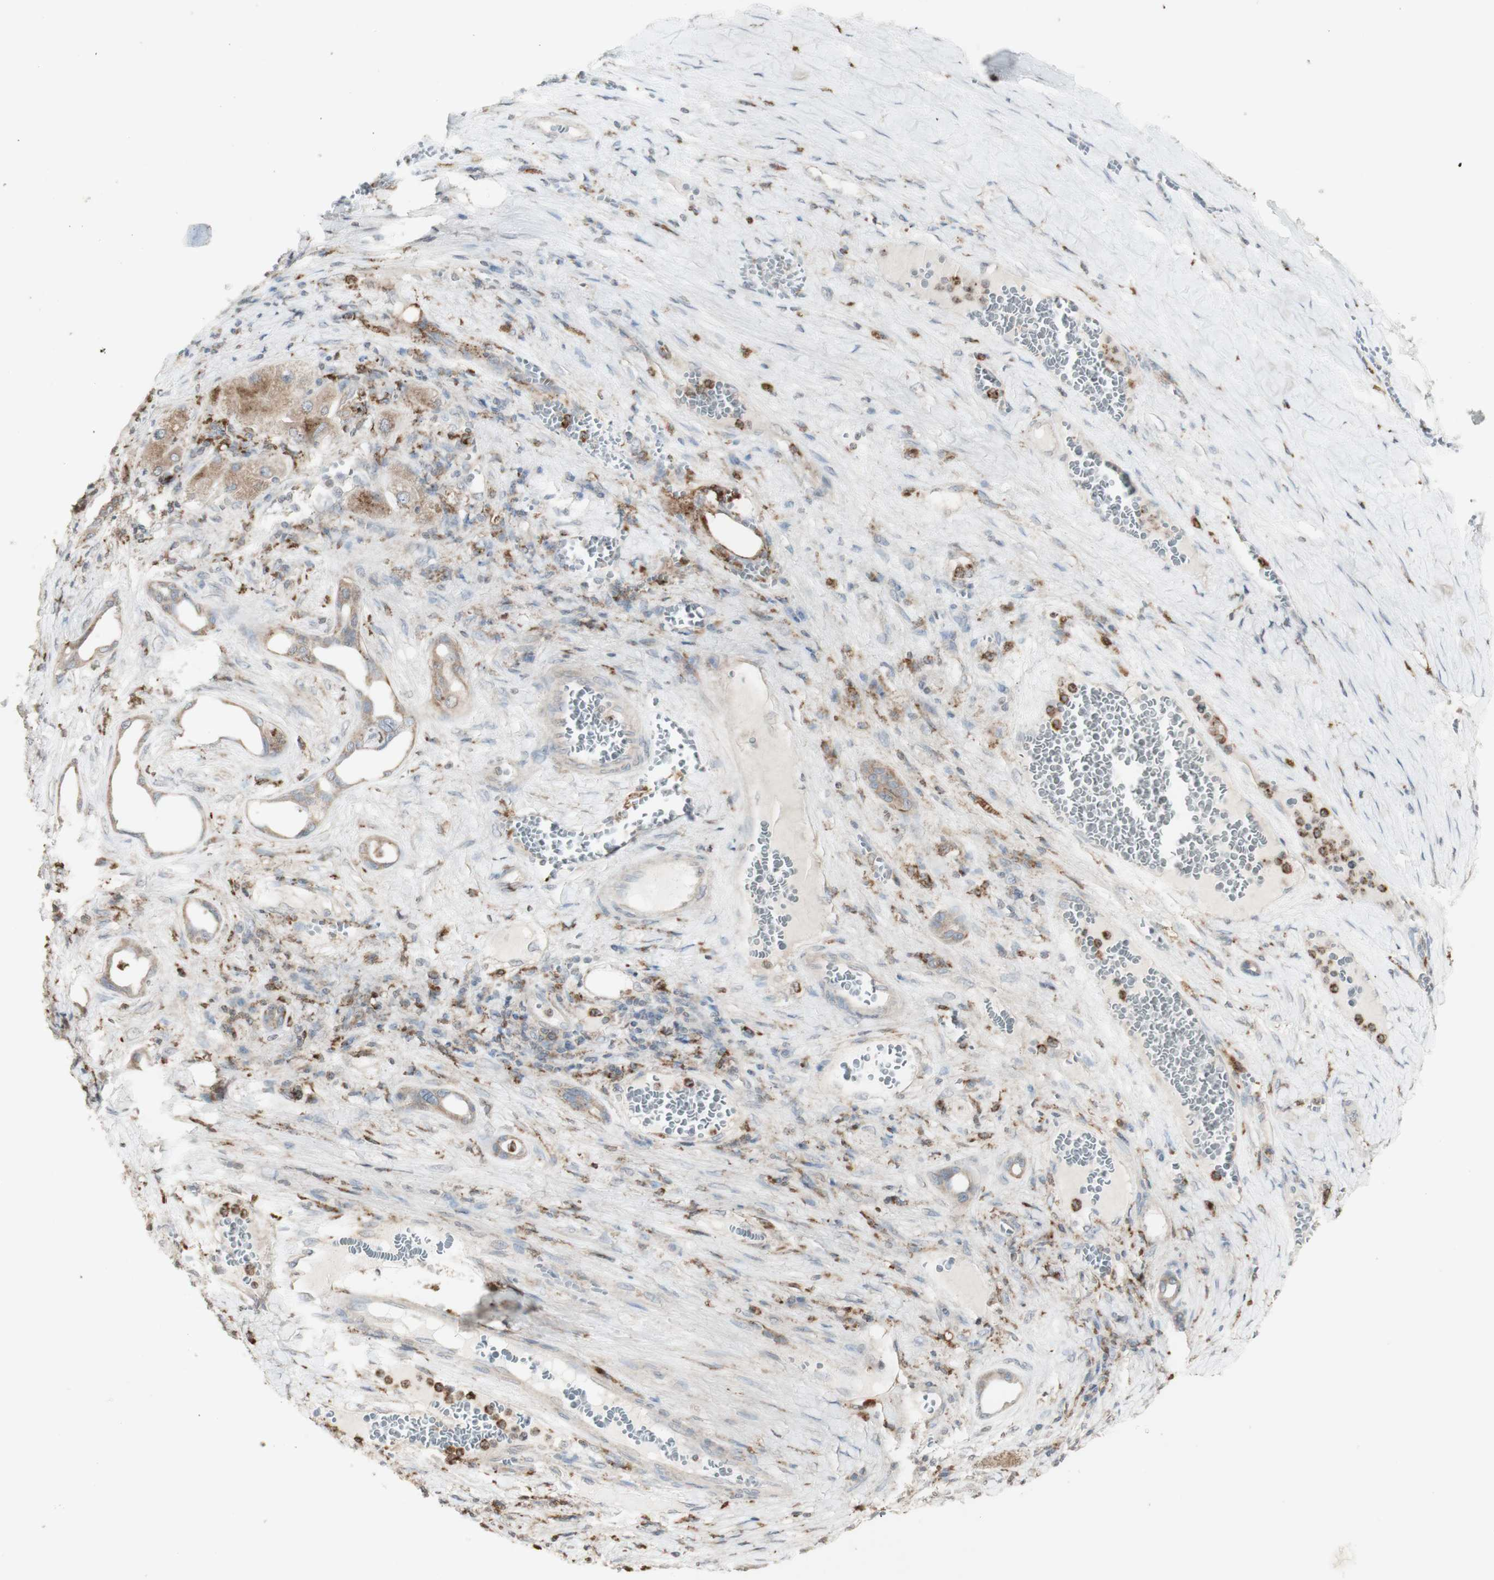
{"staining": {"intensity": "weak", "quantity": ">75%", "location": "cytoplasmic/membranous"}, "tissue": "liver cancer", "cell_type": "Tumor cells", "image_type": "cancer", "snomed": [{"axis": "morphology", "description": "Carcinoma, Hepatocellular, NOS"}, {"axis": "topography", "description": "Liver"}], "caption": "Tumor cells reveal low levels of weak cytoplasmic/membranous staining in approximately >75% of cells in human liver hepatocellular carcinoma. The staining was performed using DAB (3,3'-diaminobenzidine) to visualize the protein expression in brown, while the nuclei were stained in blue with hematoxylin (Magnification: 20x).", "gene": "ATP6V1E1", "patient": {"sex": "female", "age": 73}}